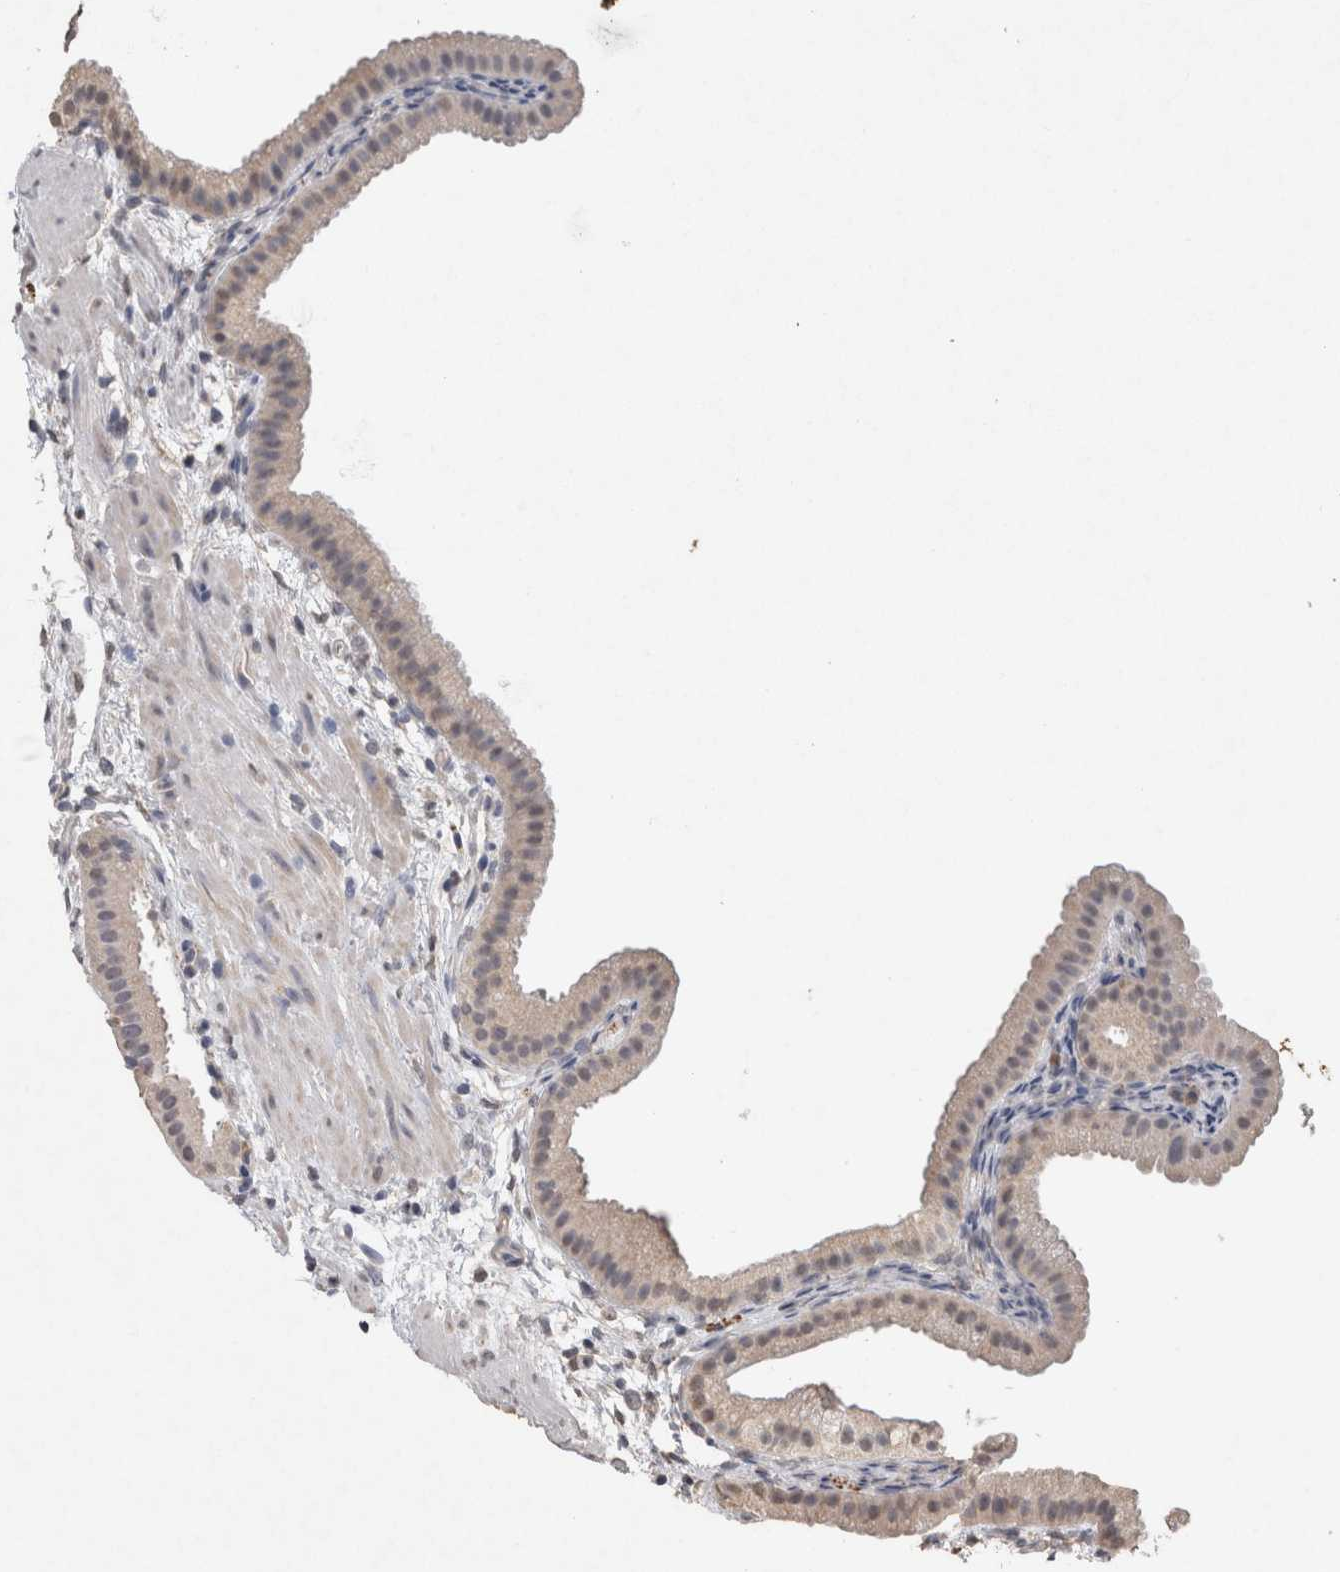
{"staining": {"intensity": "negative", "quantity": "none", "location": "none"}, "tissue": "gallbladder", "cell_type": "Glandular cells", "image_type": "normal", "snomed": [{"axis": "morphology", "description": "Normal tissue, NOS"}, {"axis": "topography", "description": "Gallbladder"}], "caption": "Normal gallbladder was stained to show a protein in brown. There is no significant staining in glandular cells. (DAB immunohistochemistry (IHC) visualized using brightfield microscopy, high magnification).", "gene": "FABP7", "patient": {"sex": "female", "age": 64}}